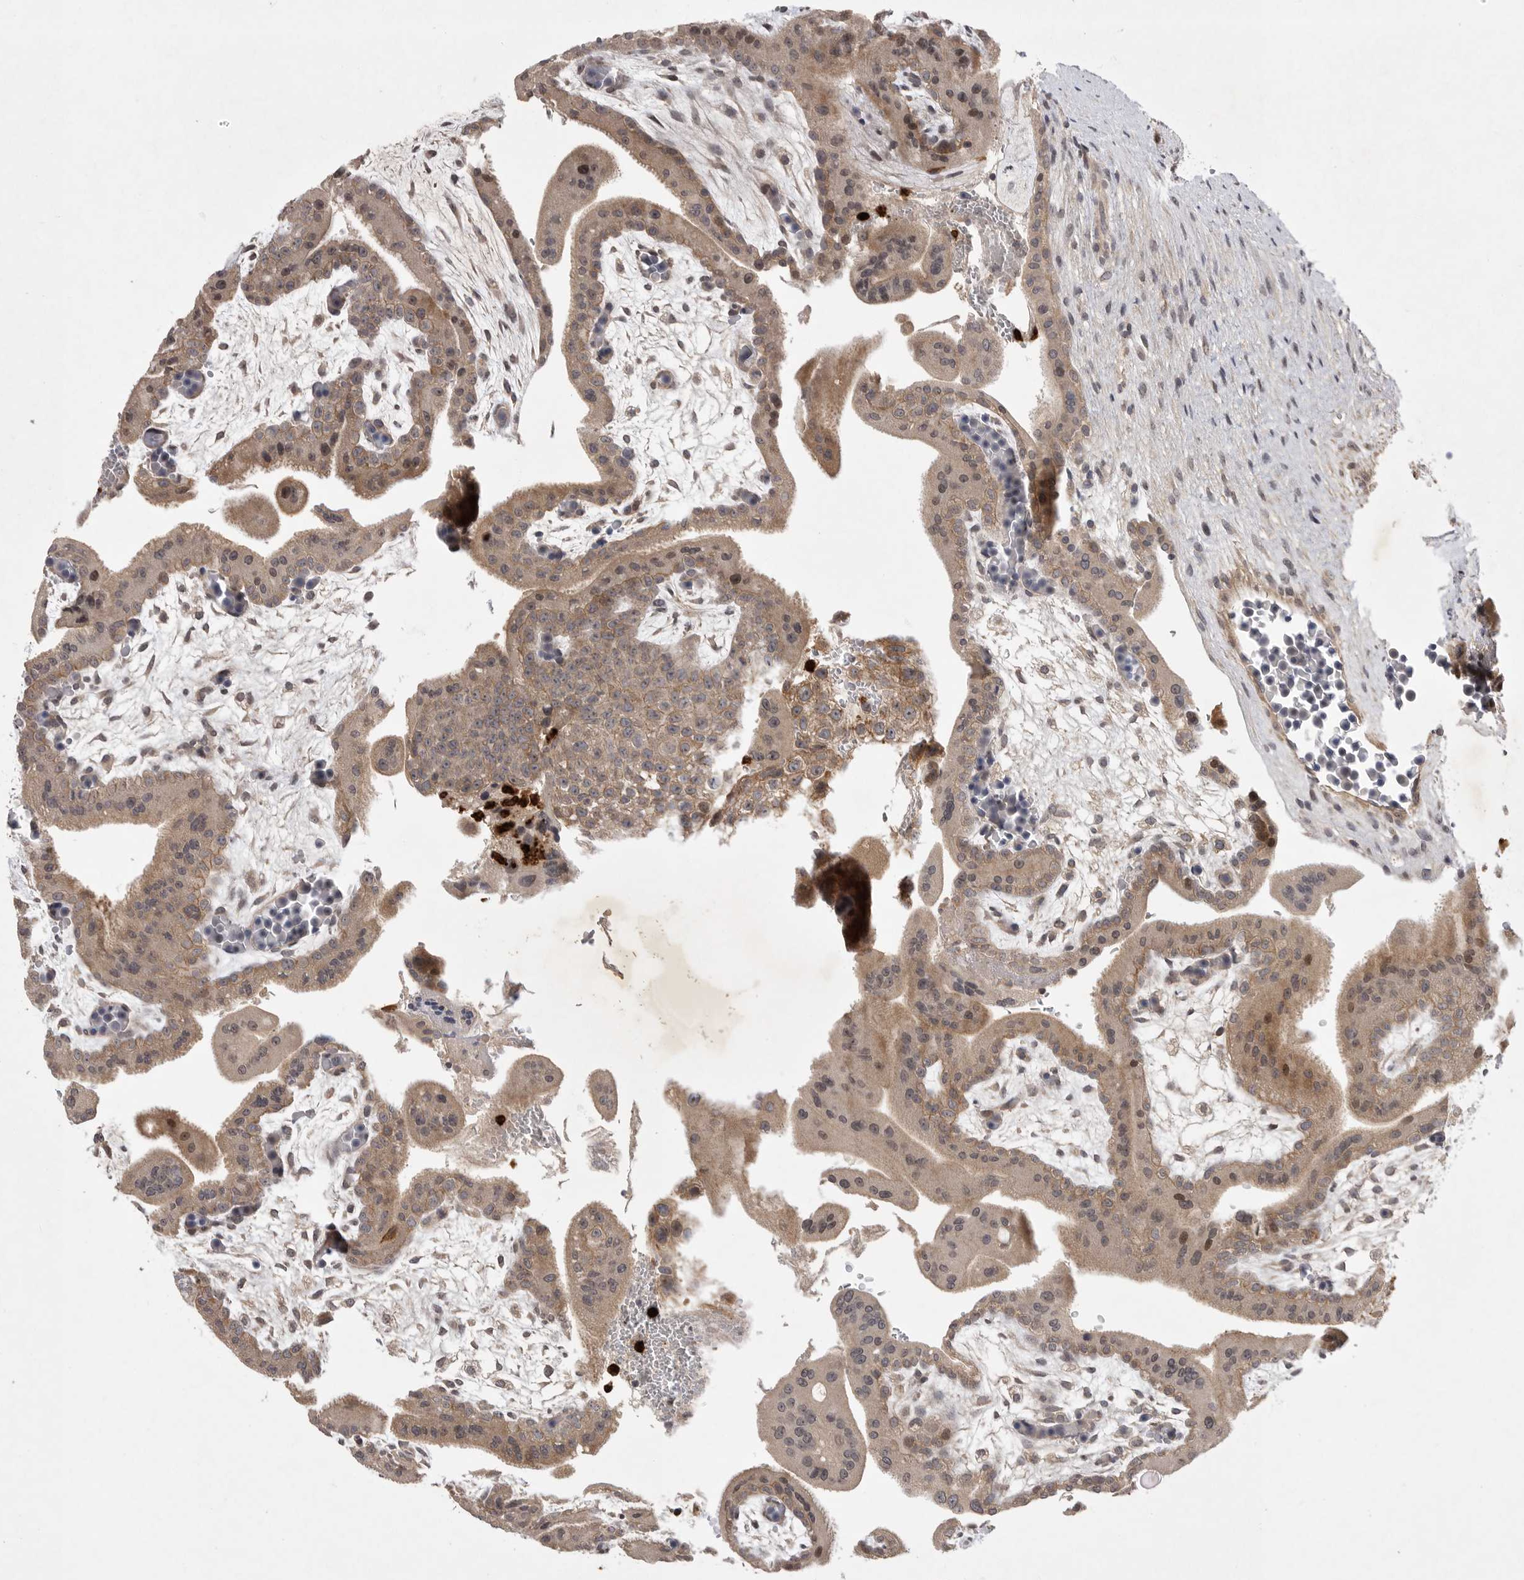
{"staining": {"intensity": "moderate", "quantity": ">75%", "location": "cytoplasmic/membranous,nuclear"}, "tissue": "placenta", "cell_type": "Decidual cells", "image_type": "normal", "snomed": [{"axis": "morphology", "description": "Normal tissue, NOS"}, {"axis": "topography", "description": "Placenta"}], "caption": "A medium amount of moderate cytoplasmic/membranous,nuclear staining is seen in about >75% of decidual cells in benign placenta.", "gene": "UBE3D", "patient": {"sex": "female", "age": 35}}